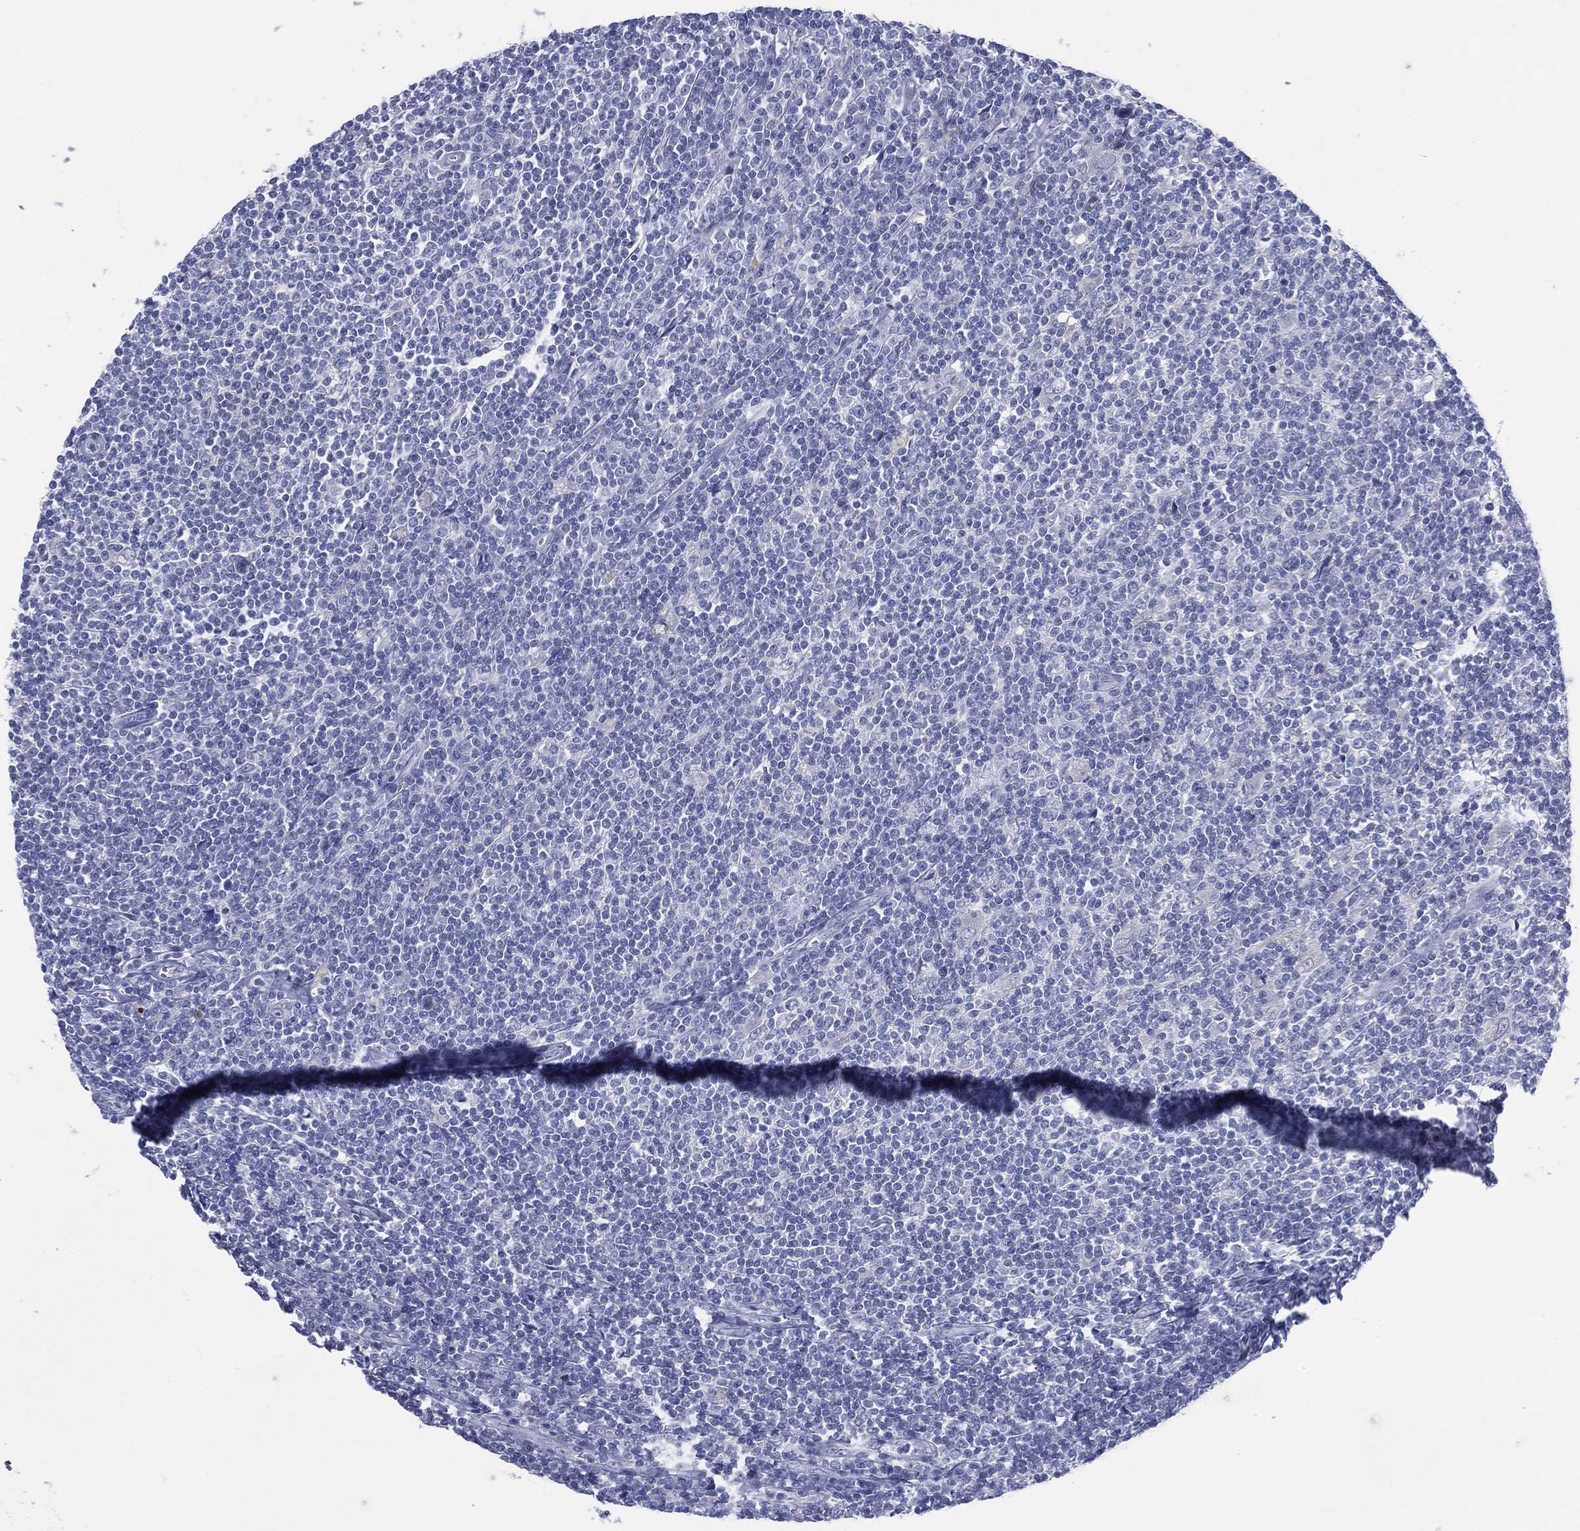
{"staining": {"intensity": "negative", "quantity": "none", "location": "none"}, "tissue": "lymphoma", "cell_type": "Tumor cells", "image_type": "cancer", "snomed": [{"axis": "morphology", "description": "Hodgkin's disease, NOS"}, {"axis": "topography", "description": "Lymph node"}], "caption": "The immunohistochemistry histopathology image has no significant expression in tumor cells of lymphoma tissue. The staining was performed using DAB to visualize the protein expression in brown, while the nuclei were stained in blue with hematoxylin (Magnification: 20x).", "gene": "CYP2D6", "patient": {"sex": "male", "age": 40}}